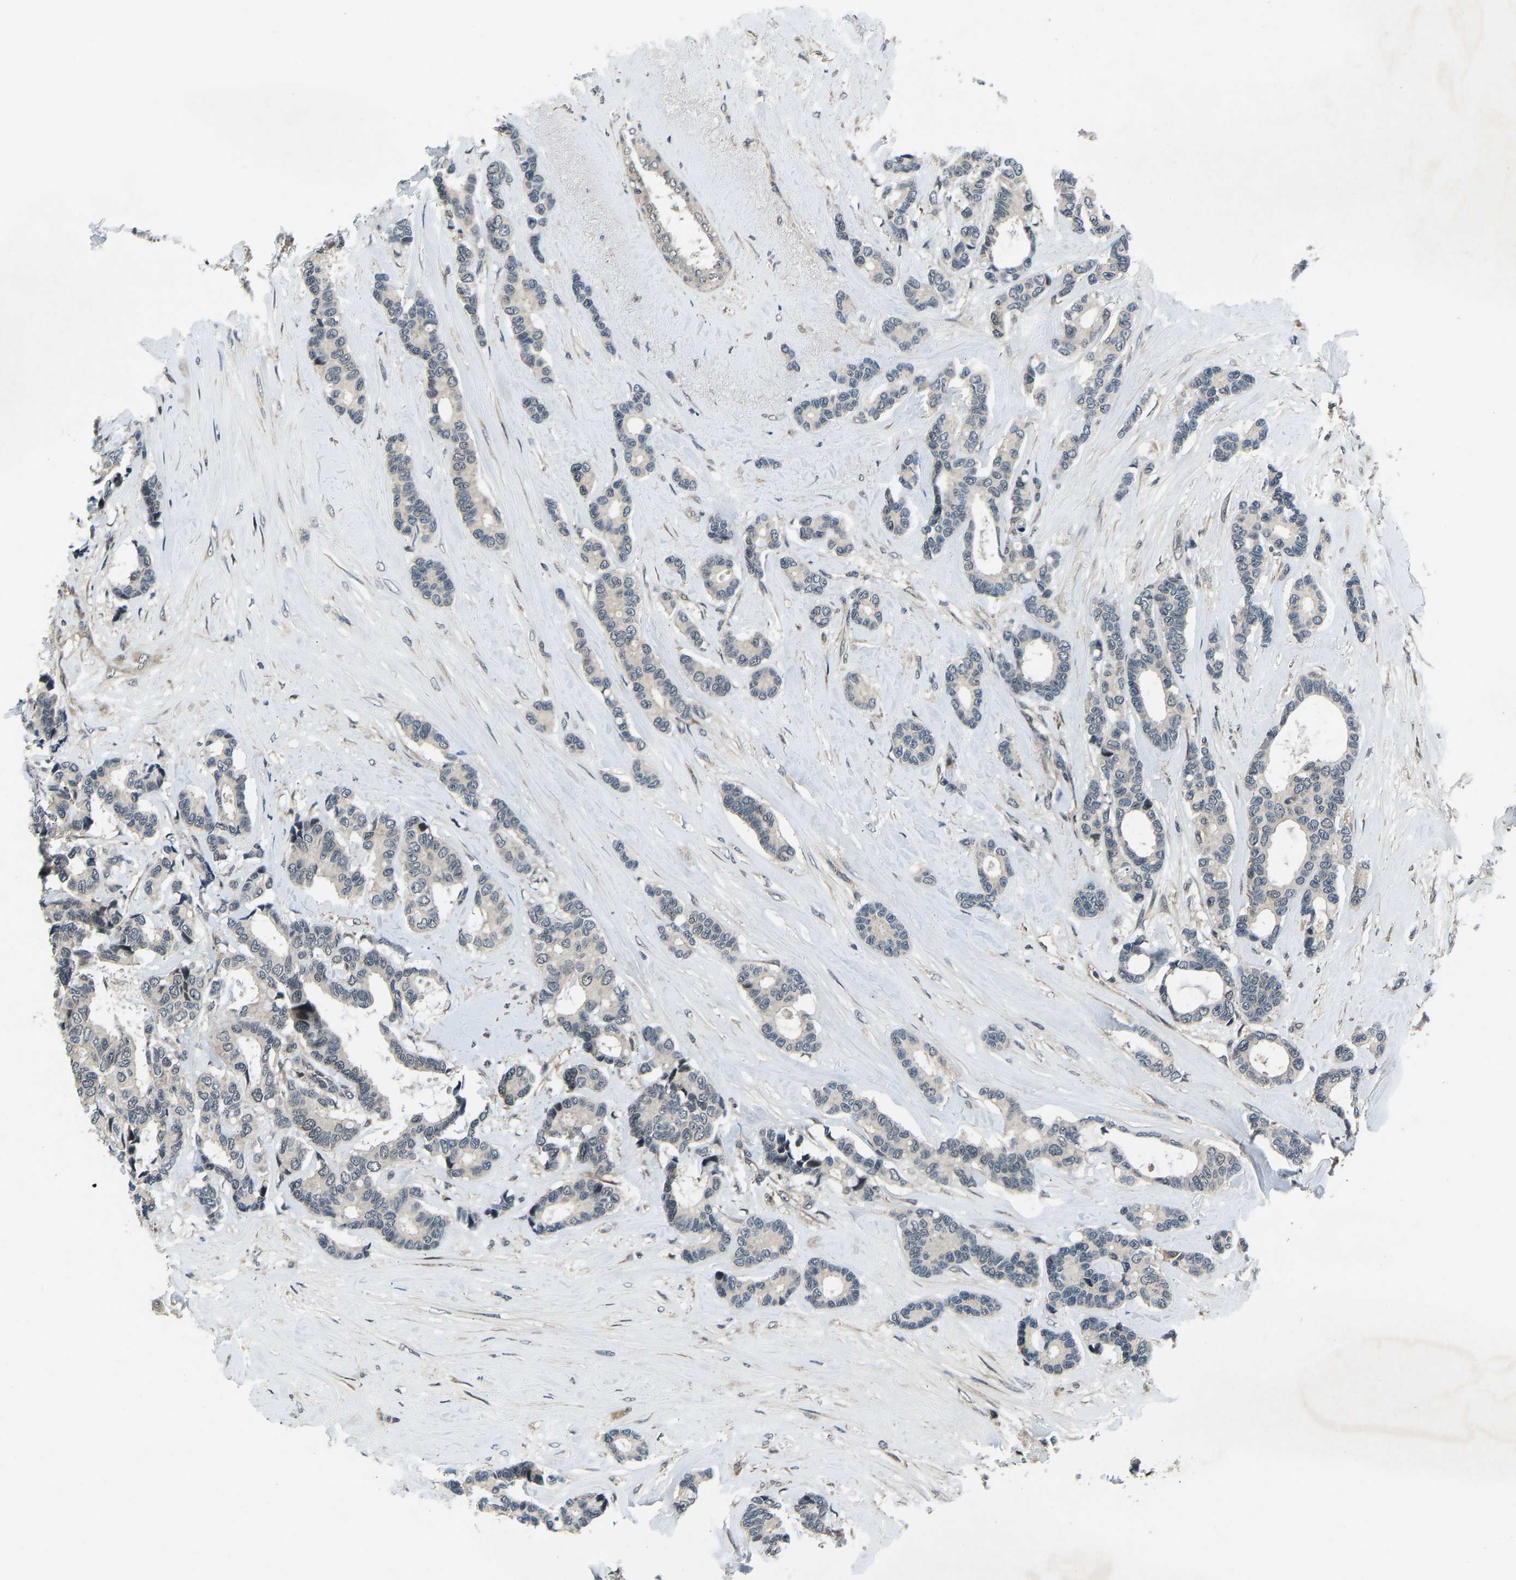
{"staining": {"intensity": "negative", "quantity": "none", "location": "none"}, "tissue": "breast cancer", "cell_type": "Tumor cells", "image_type": "cancer", "snomed": [{"axis": "morphology", "description": "Duct carcinoma"}, {"axis": "topography", "description": "Breast"}], "caption": "The micrograph displays no staining of tumor cells in breast invasive ductal carcinoma.", "gene": "RLIM", "patient": {"sex": "female", "age": 87}}